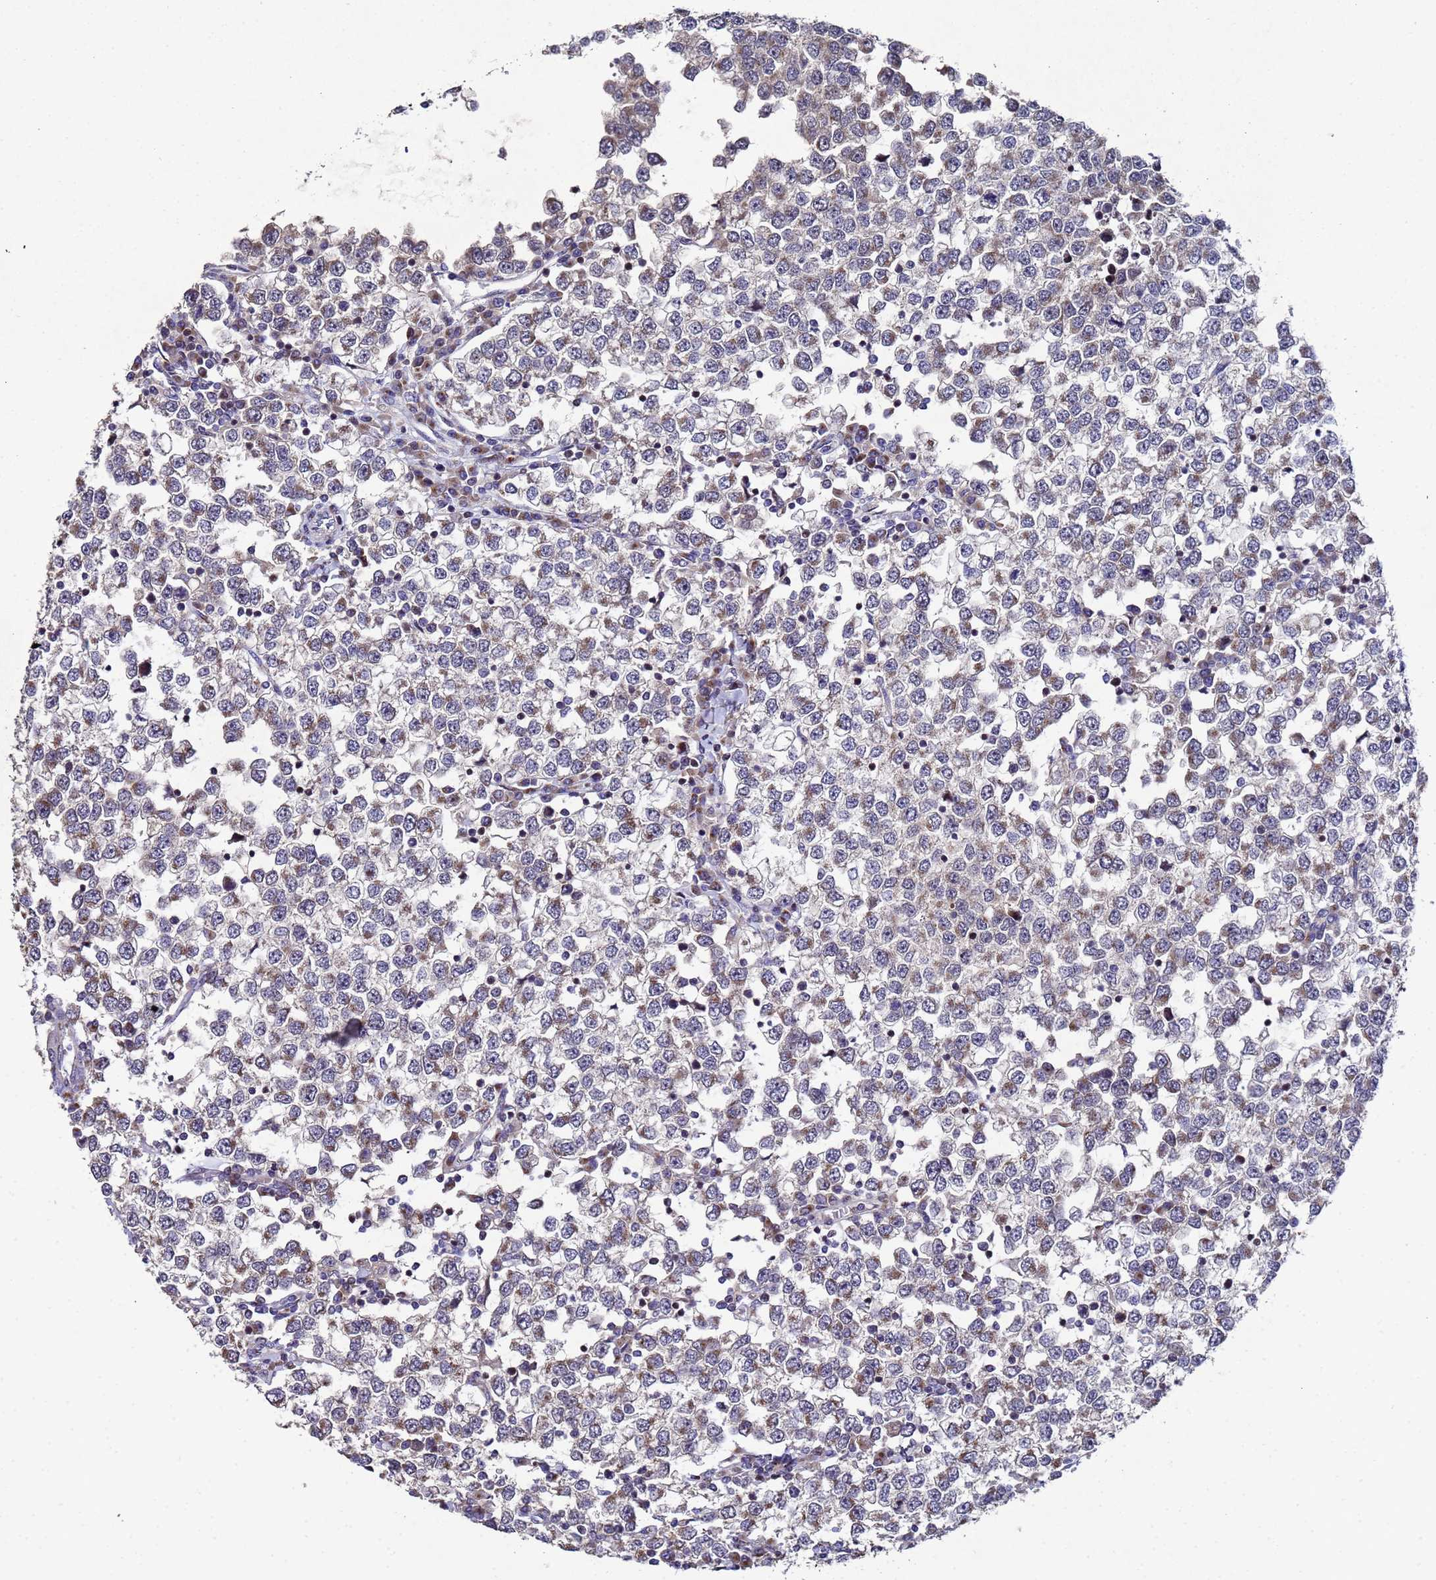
{"staining": {"intensity": "moderate", "quantity": "25%-75%", "location": "cytoplasmic/membranous"}, "tissue": "testis cancer", "cell_type": "Tumor cells", "image_type": "cancer", "snomed": [{"axis": "morphology", "description": "Seminoma, NOS"}, {"axis": "topography", "description": "Testis"}], "caption": "IHC of human testis cancer (seminoma) displays medium levels of moderate cytoplasmic/membranous staining in about 25%-75% of tumor cells.", "gene": "NSUN6", "patient": {"sex": "male", "age": 65}}